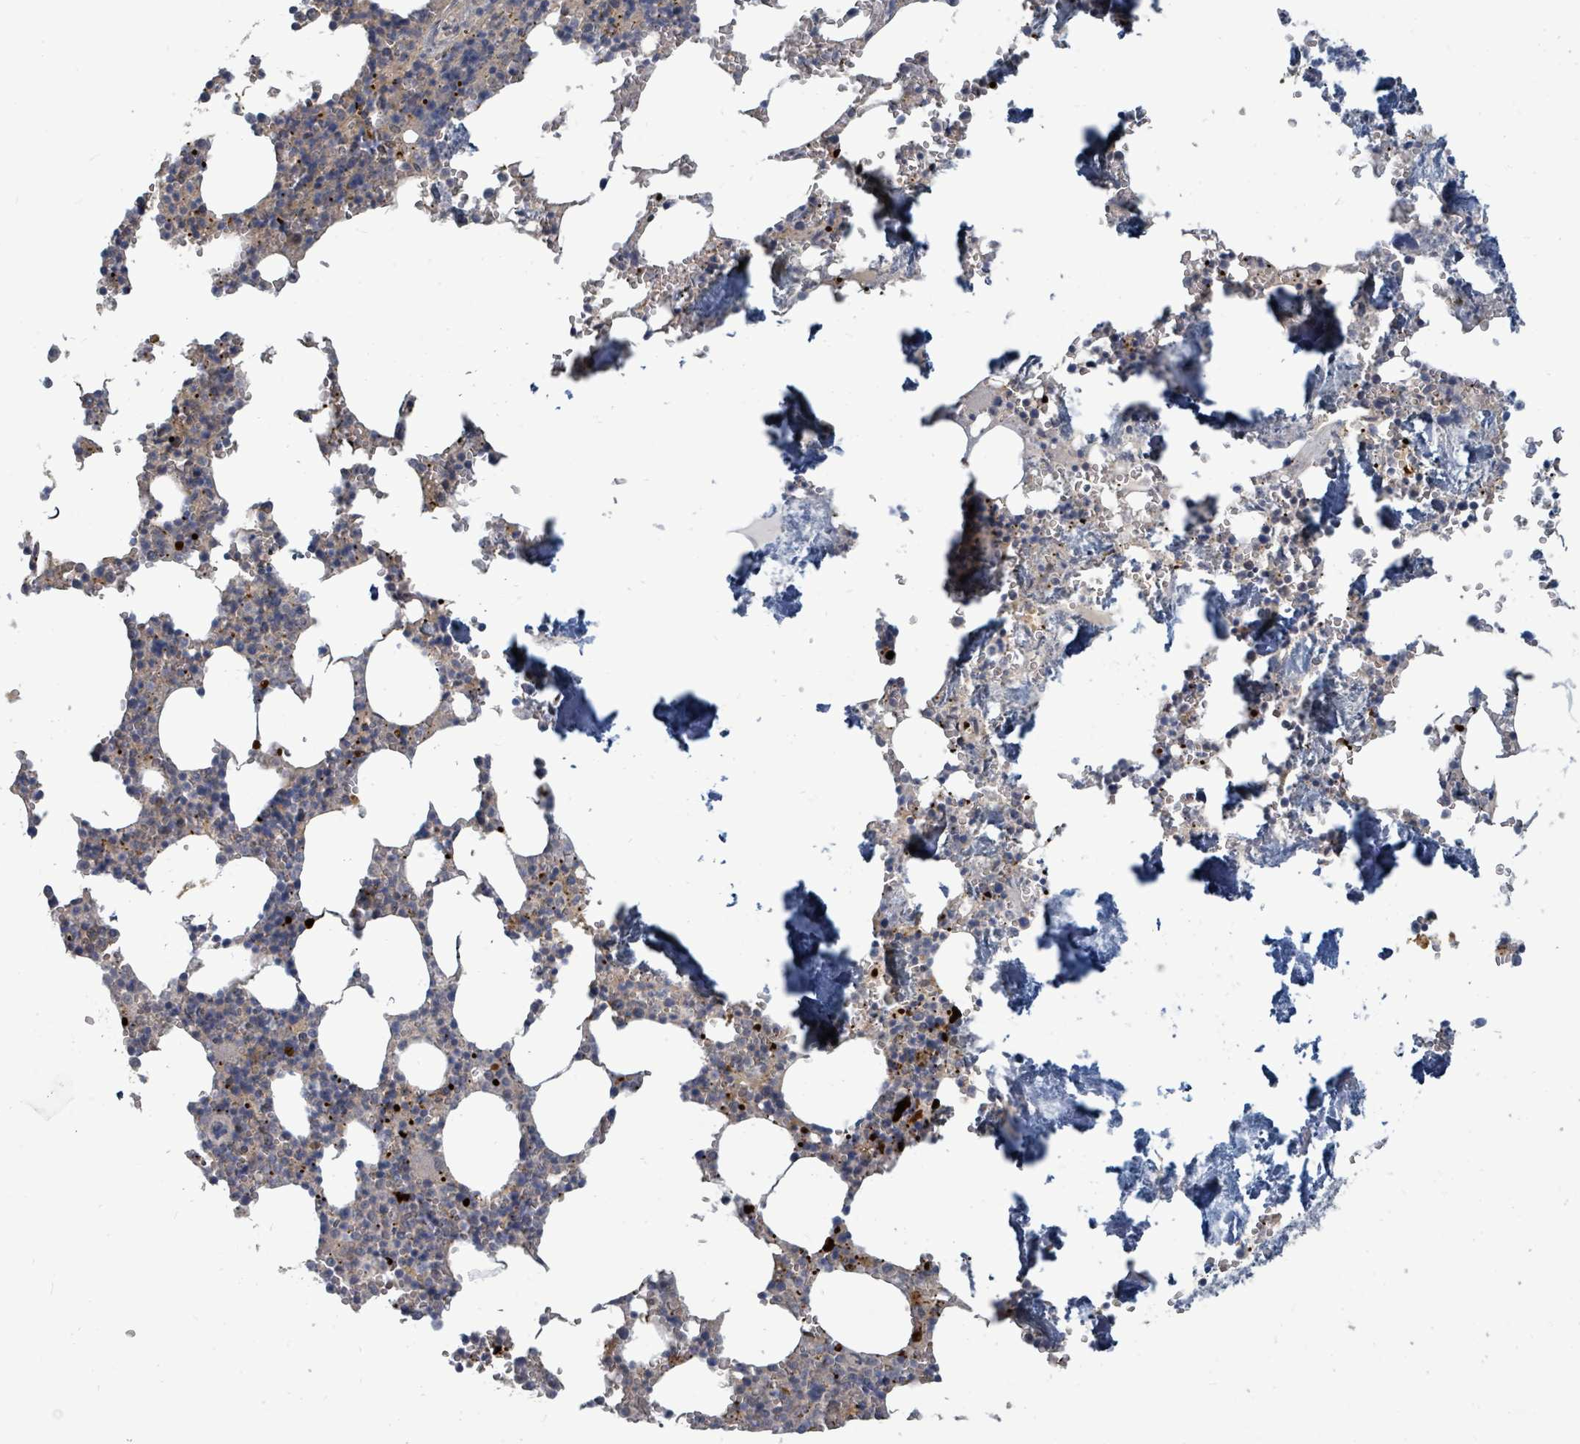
{"staining": {"intensity": "strong", "quantity": "<25%", "location": "cytoplasmic/membranous"}, "tissue": "bone marrow", "cell_type": "Hematopoietic cells", "image_type": "normal", "snomed": [{"axis": "morphology", "description": "Normal tissue, NOS"}, {"axis": "topography", "description": "Bone marrow"}], "caption": "Bone marrow stained with DAB IHC displays medium levels of strong cytoplasmic/membranous staining in about <25% of hematopoietic cells. The staining was performed using DAB (3,3'-diaminobenzidine), with brown indicating positive protein expression. Nuclei are stained blue with hematoxylin.", "gene": "TRDMT1", "patient": {"sex": "male", "age": 54}}